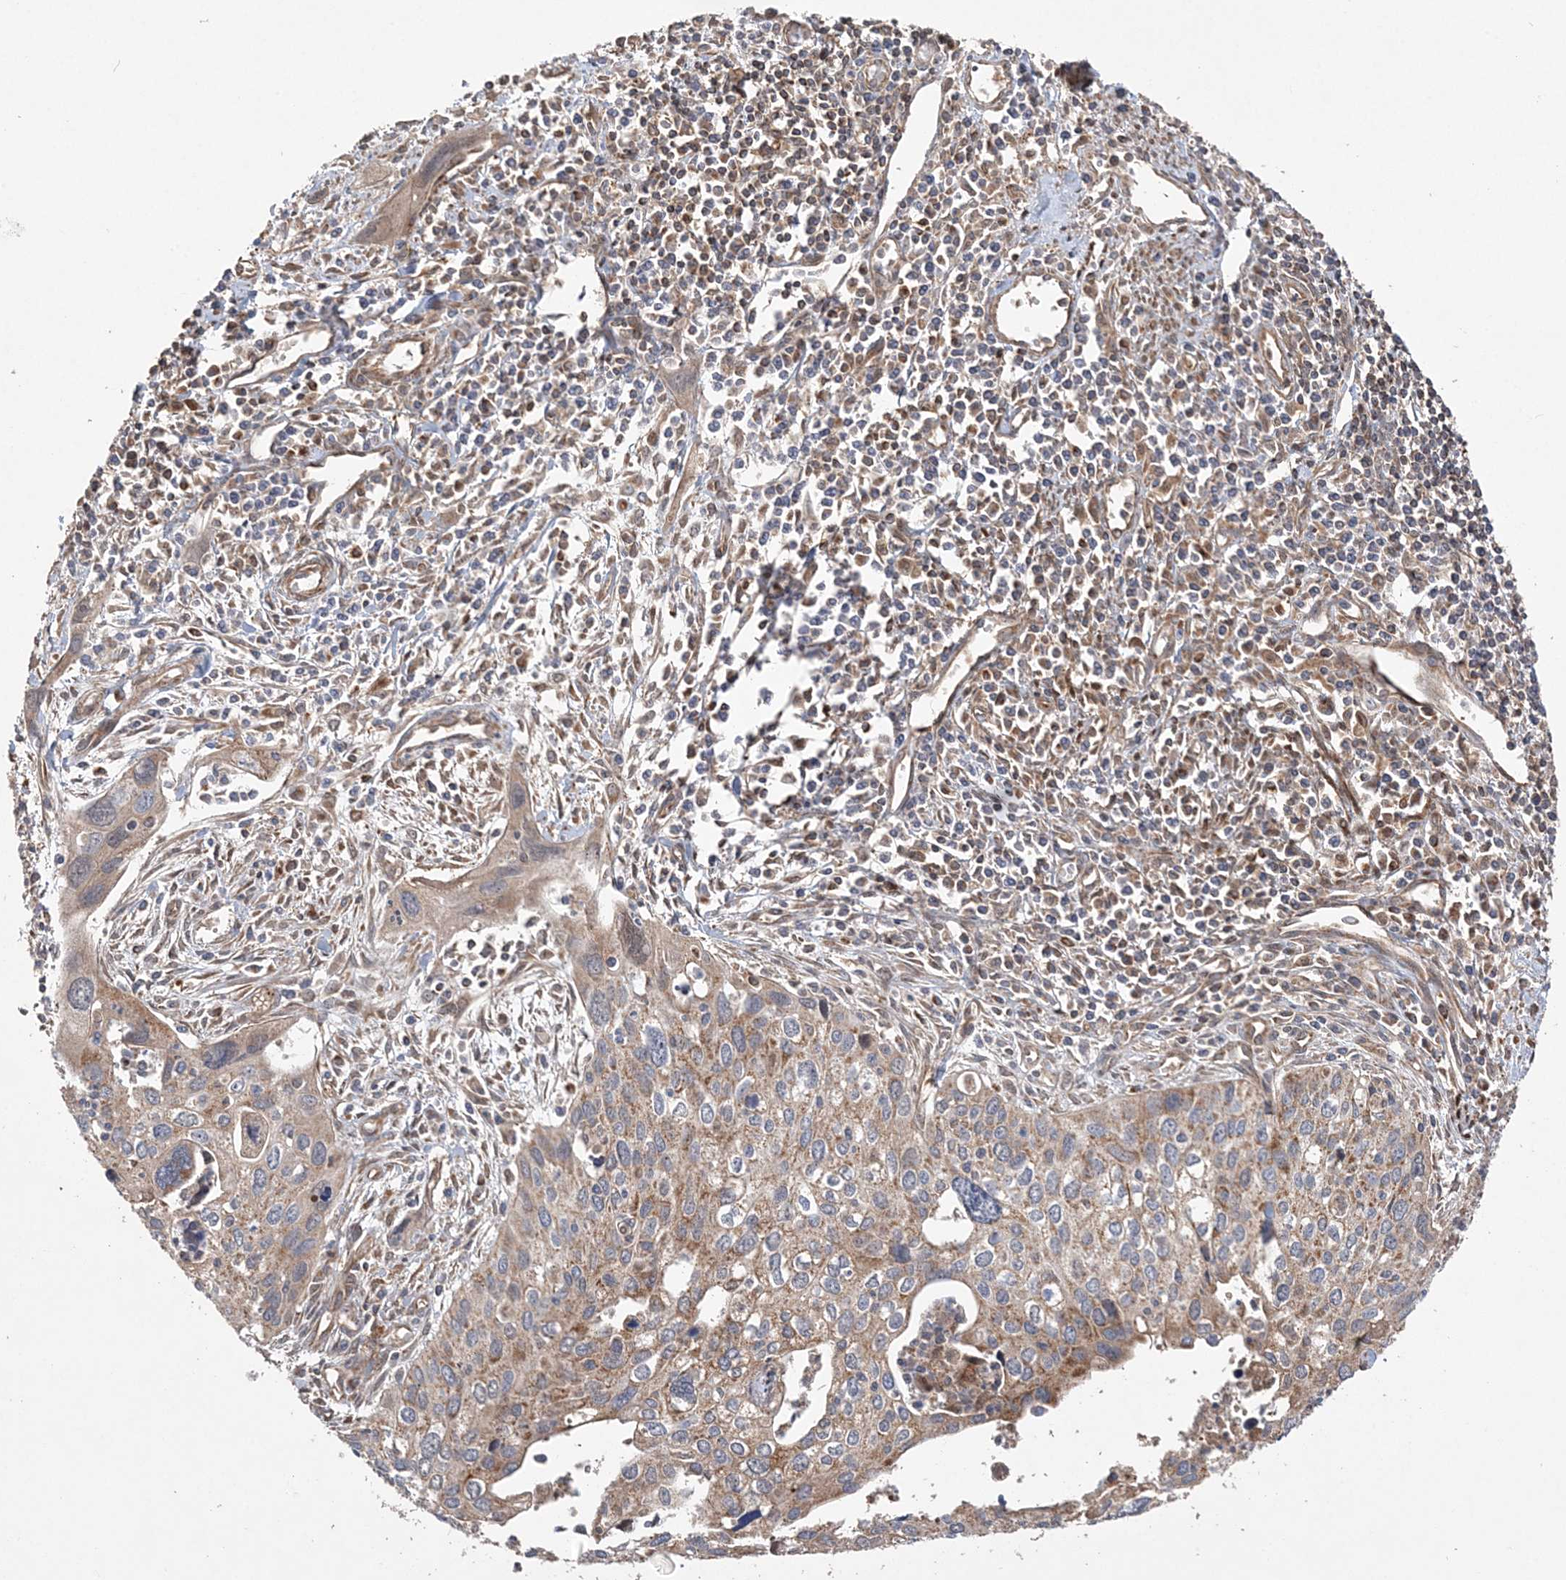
{"staining": {"intensity": "moderate", "quantity": "25%-75%", "location": "cytoplasmic/membranous"}, "tissue": "cervical cancer", "cell_type": "Tumor cells", "image_type": "cancer", "snomed": [{"axis": "morphology", "description": "Squamous cell carcinoma, NOS"}, {"axis": "topography", "description": "Cervix"}], "caption": "Immunohistochemical staining of cervical squamous cell carcinoma displays medium levels of moderate cytoplasmic/membranous staining in approximately 25%-75% of tumor cells. (DAB IHC, brown staining for protein, blue staining for nuclei).", "gene": "SCLT1", "patient": {"sex": "female", "age": 55}}